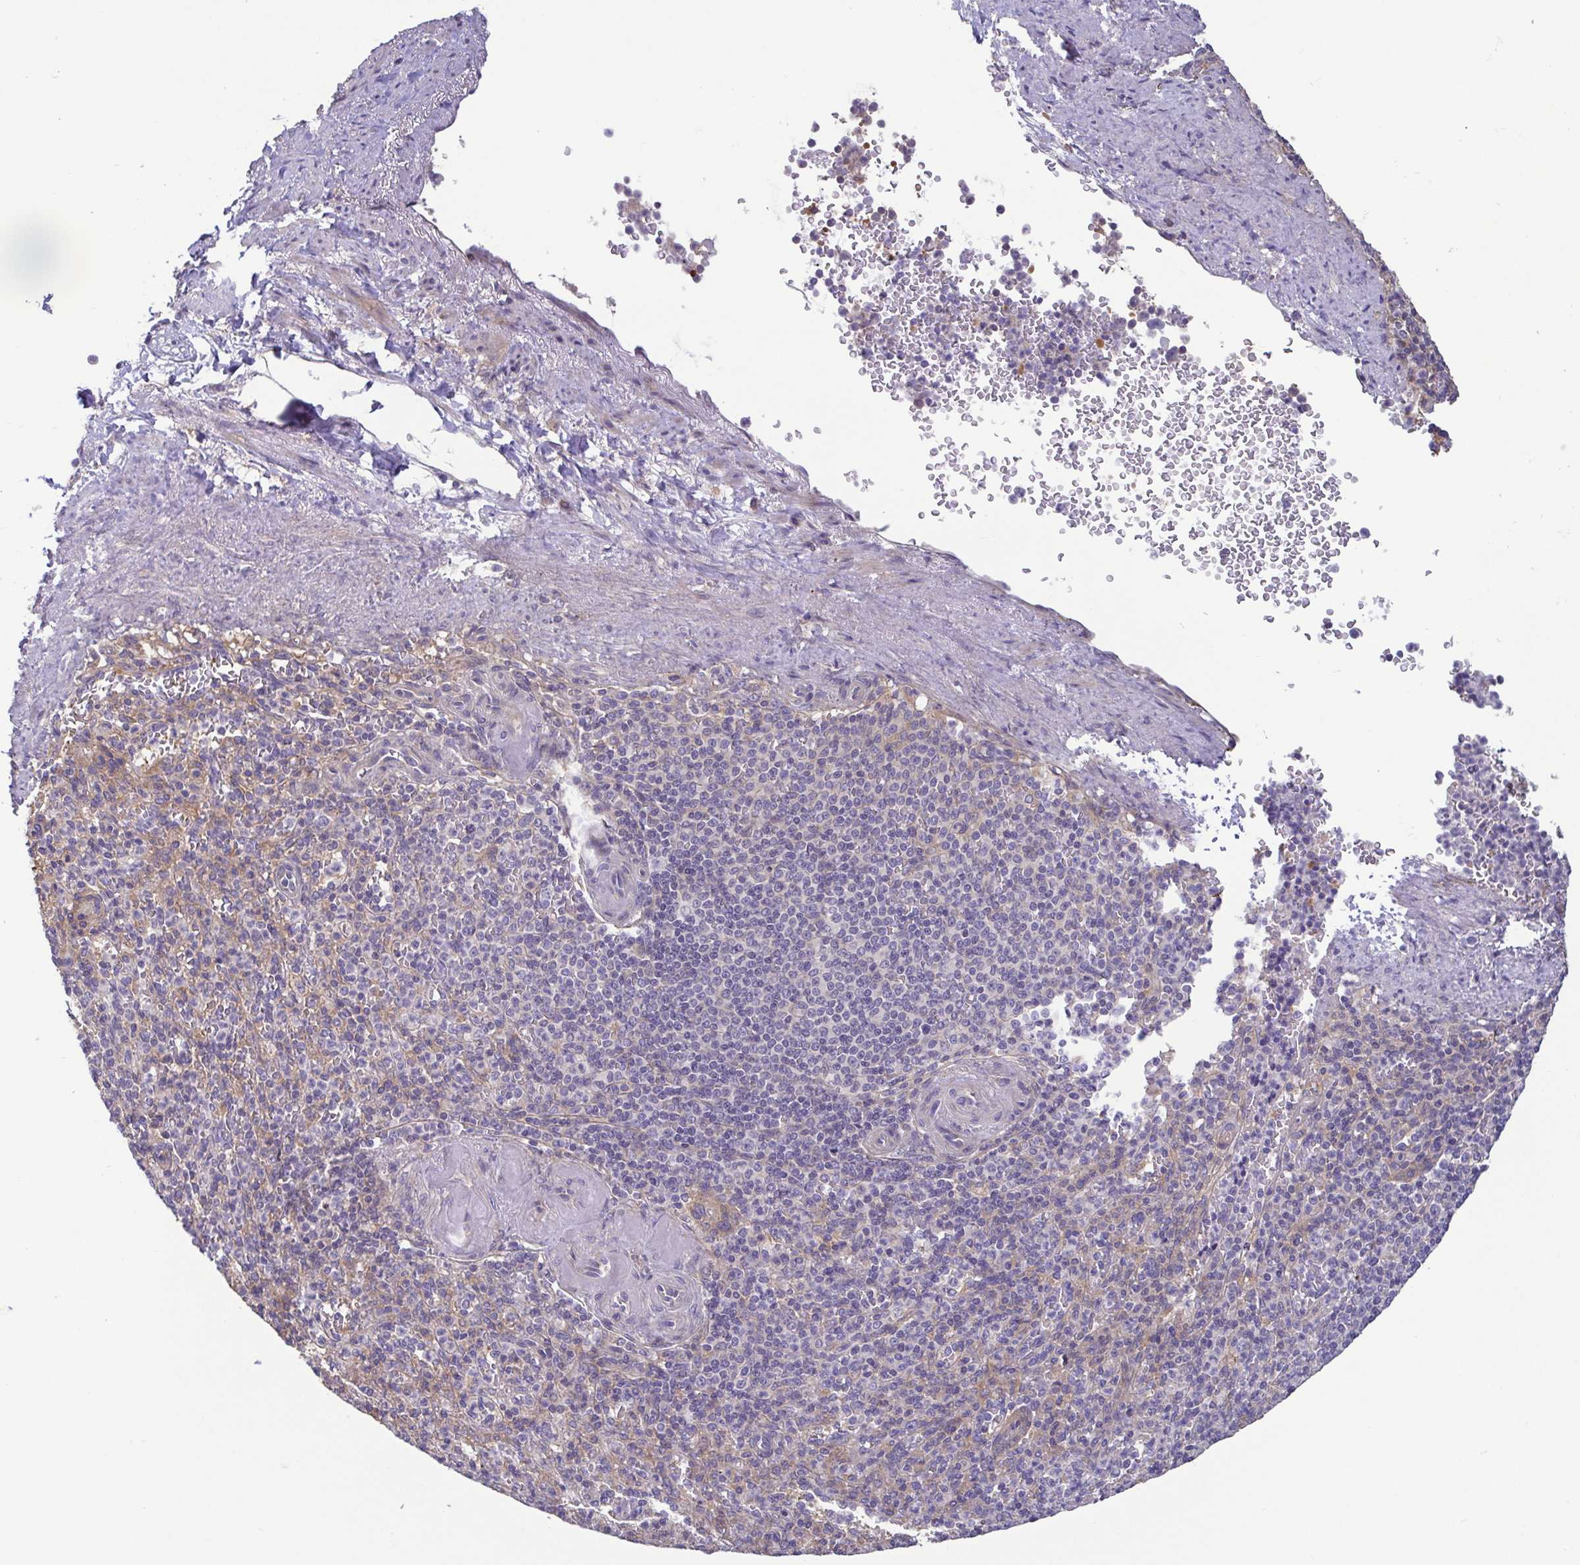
{"staining": {"intensity": "negative", "quantity": "none", "location": "none"}, "tissue": "spleen", "cell_type": "Cells in red pulp", "image_type": "normal", "snomed": [{"axis": "morphology", "description": "Normal tissue, NOS"}, {"axis": "topography", "description": "Spleen"}], "caption": "An immunohistochemistry histopathology image of unremarkable spleen is shown. There is no staining in cells in red pulp of spleen. (DAB (3,3'-diaminobenzidine) immunohistochemistry with hematoxylin counter stain).", "gene": "LMF2", "patient": {"sex": "female", "age": 74}}